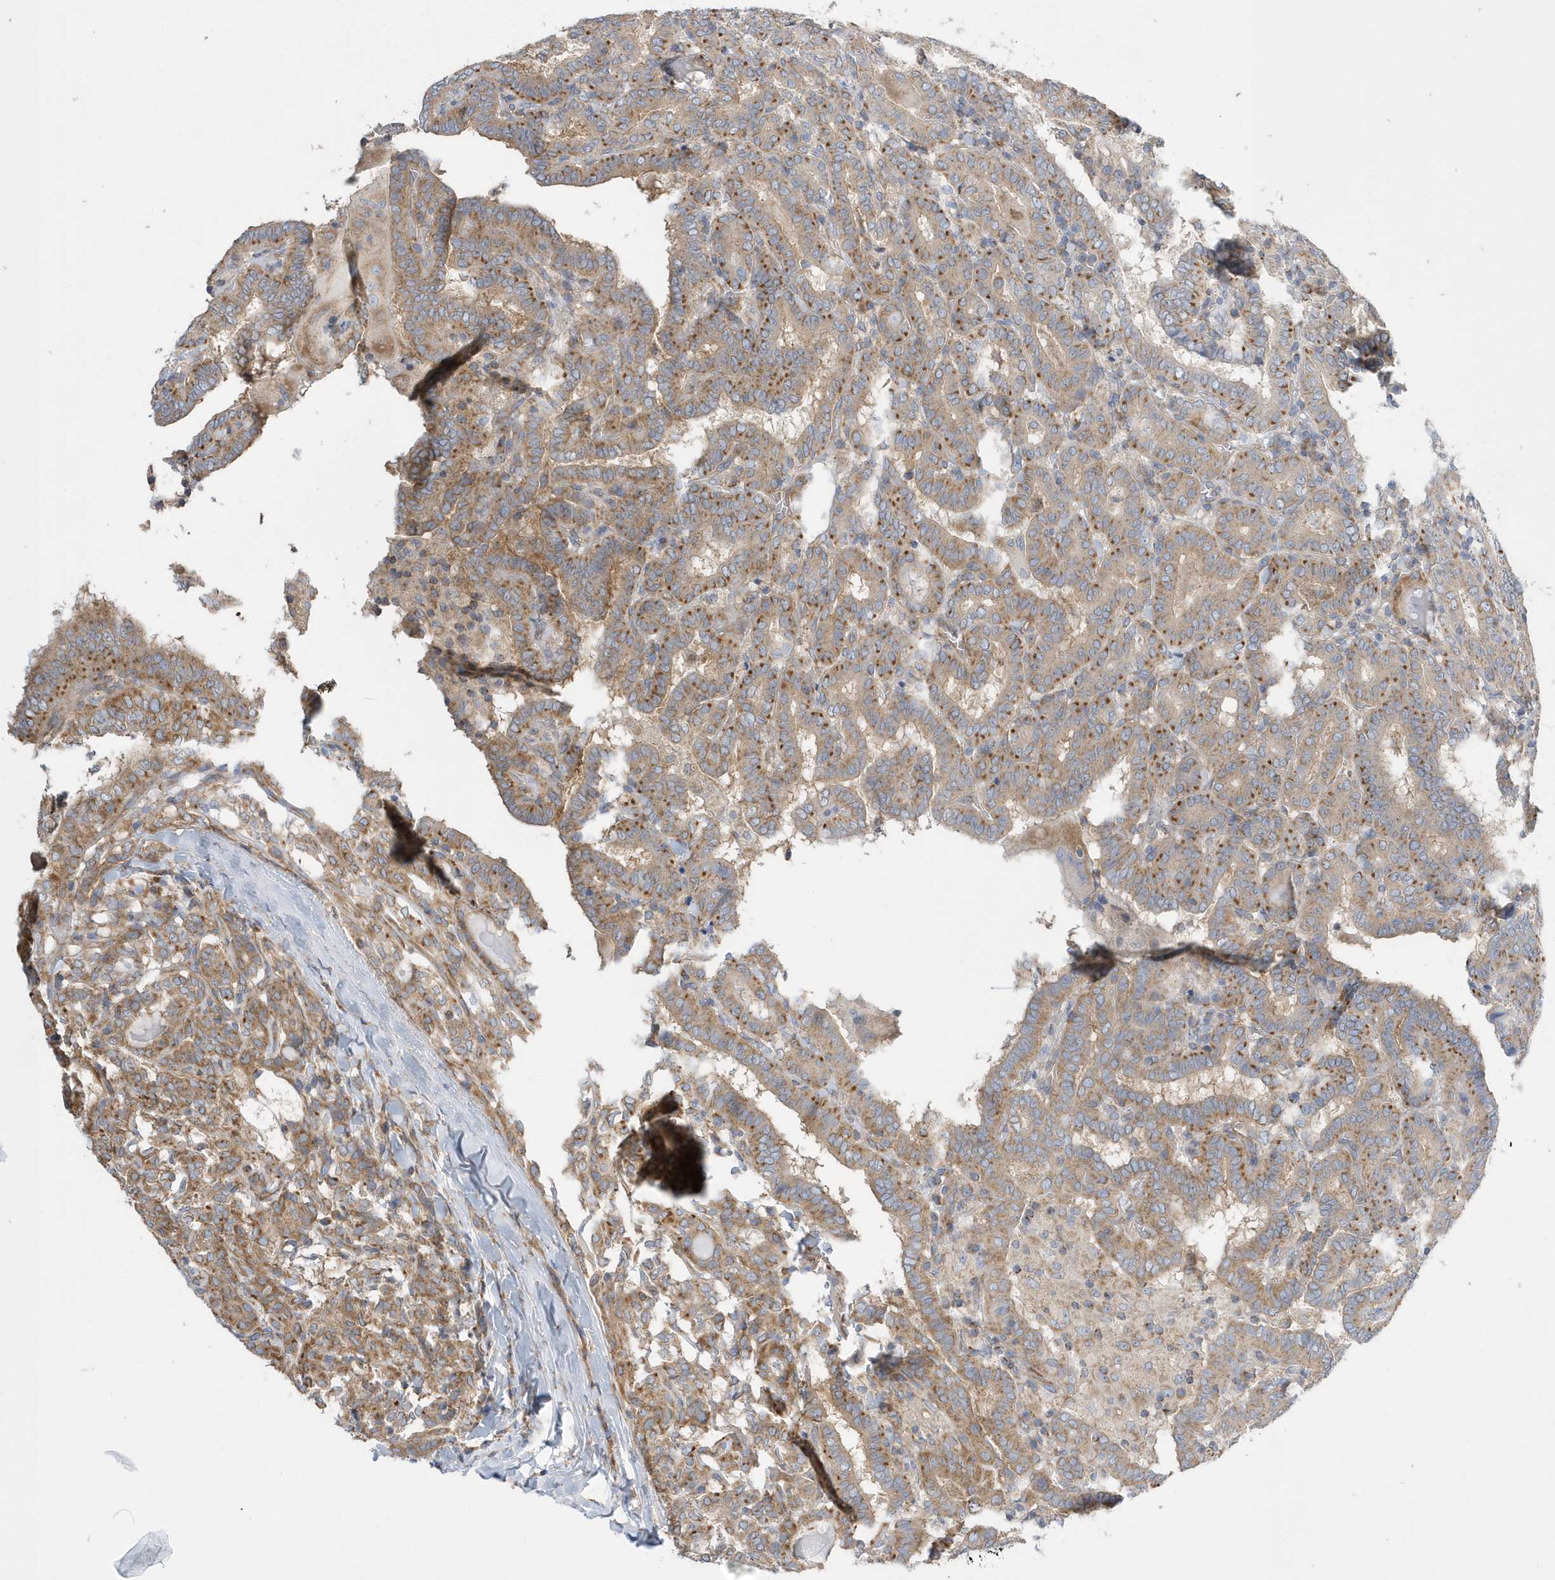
{"staining": {"intensity": "moderate", "quantity": ">75%", "location": "cytoplasmic/membranous"}, "tissue": "thyroid cancer", "cell_type": "Tumor cells", "image_type": "cancer", "snomed": [{"axis": "morphology", "description": "Papillary adenocarcinoma, NOS"}, {"axis": "topography", "description": "Thyroid gland"}], "caption": "An IHC histopathology image of tumor tissue is shown. Protein staining in brown shows moderate cytoplasmic/membranous positivity in thyroid cancer (papillary adenocarcinoma) within tumor cells. Using DAB (brown) and hematoxylin (blue) stains, captured at high magnification using brightfield microscopy.", "gene": "SPATA5", "patient": {"sex": "female", "age": 72}}